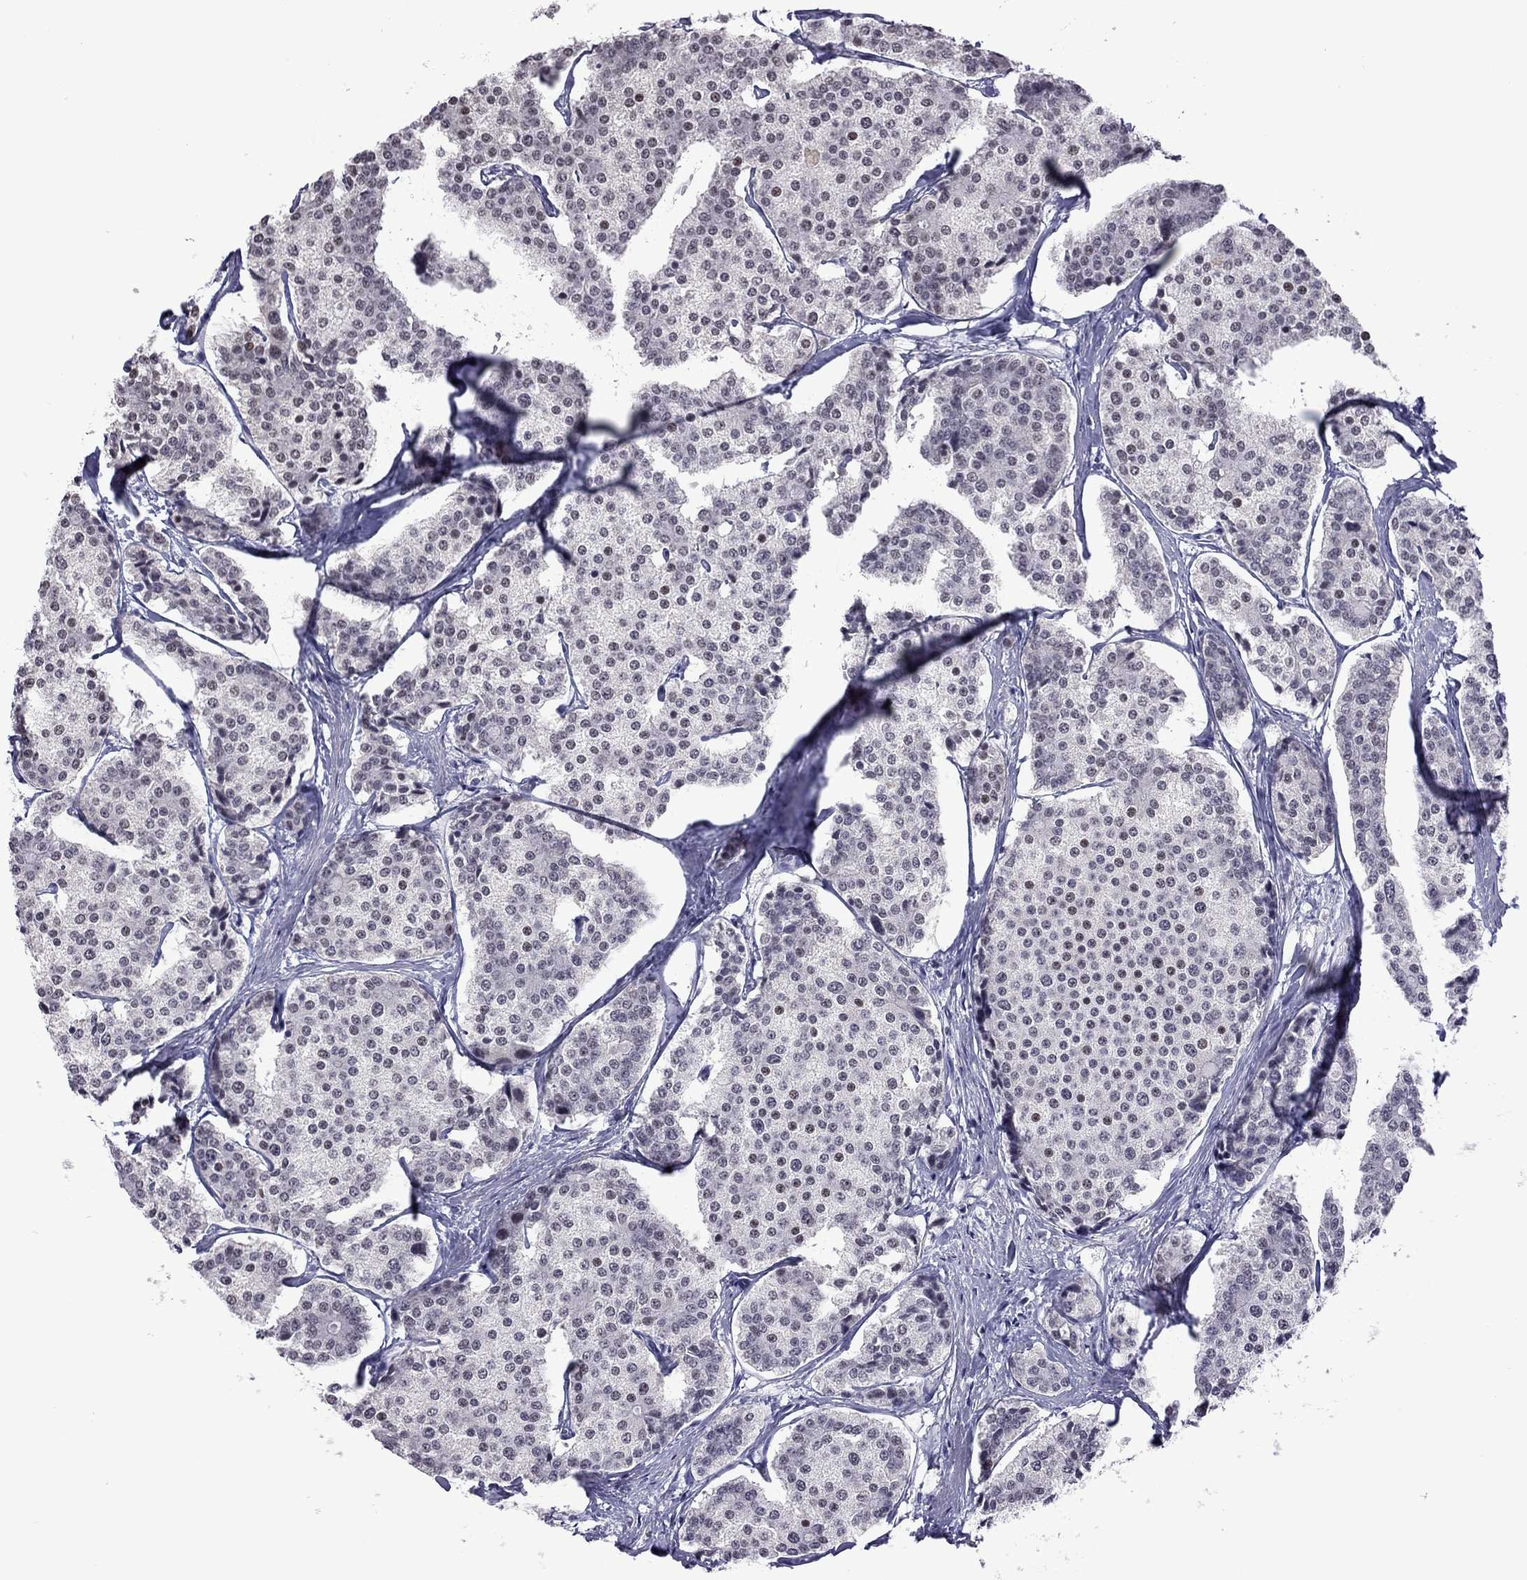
{"staining": {"intensity": "moderate", "quantity": "<25%", "location": "nuclear"}, "tissue": "carcinoid", "cell_type": "Tumor cells", "image_type": "cancer", "snomed": [{"axis": "morphology", "description": "Carcinoid, malignant, NOS"}, {"axis": "topography", "description": "Small intestine"}], "caption": "Protein expression analysis of carcinoid exhibits moderate nuclear positivity in approximately <25% of tumor cells. (Brightfield microscopy of DAB IHC at high magnification).", "gene": "PPP1R3A", "patient": {"sex": "female", "age": 65}}